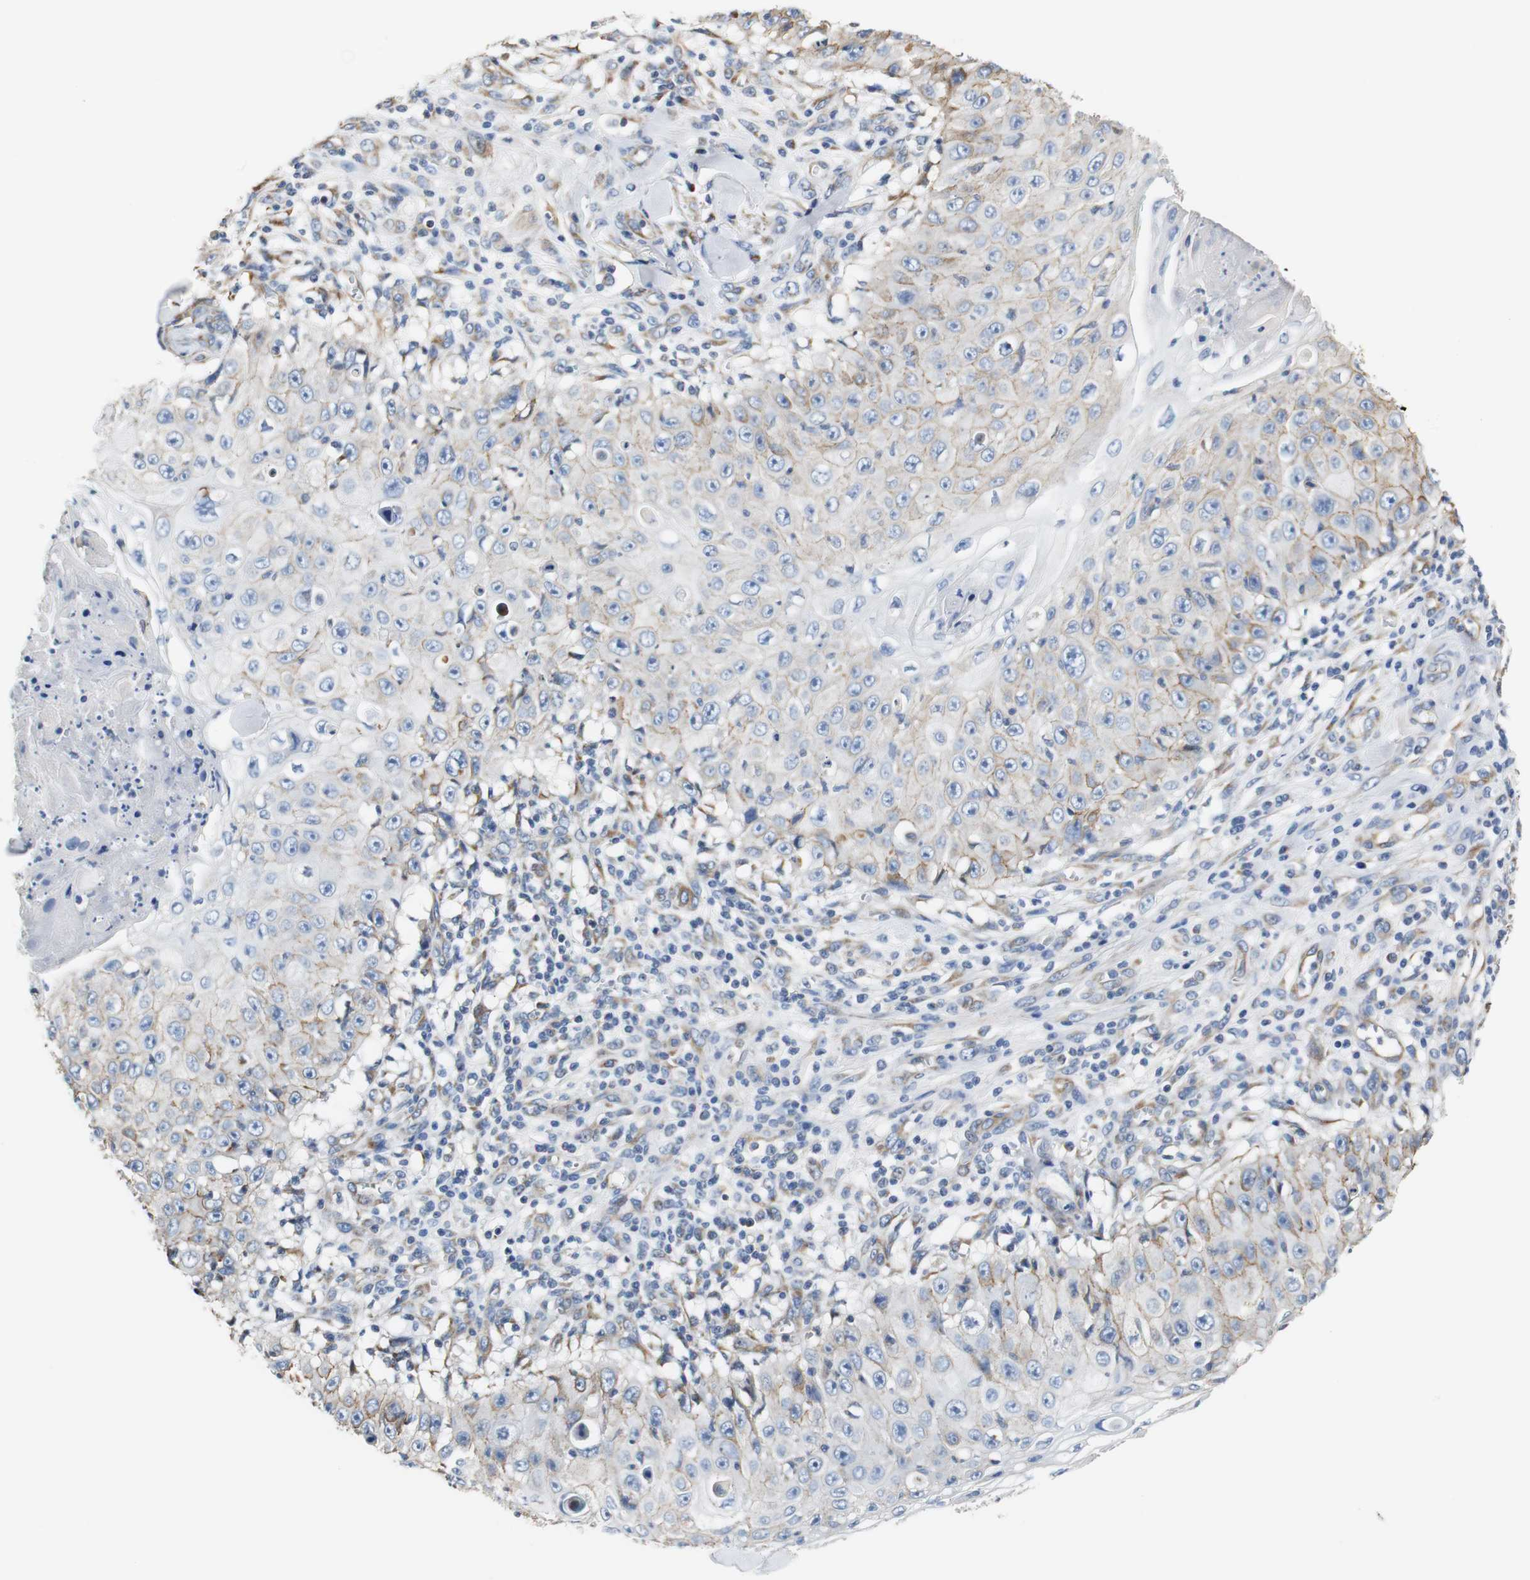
{"staining": {"intensity": "moderate", "quantity": "<25%", "location": "cytoplasmic/membranous"}, "tissue": "skin cancer", "cell_type": "Tumor cells", "image_type": "cancer", "snomed": [{"axis": "morphology", "description": "Squamous cell carcinoma, NOS"}, {"axis": "topography", "description": "Skin"}], "caption": "Protein staining of skin cancer (squamous cell carcinoma) tissue displays moderate cytoplasmic/membranous expression in approximately <25% of tumor cells. (brown staining indicates protein expression, while blue staining denotes nuclei).", "gene": "PCK1", "patient": {"sex": "male", "age": 86}}